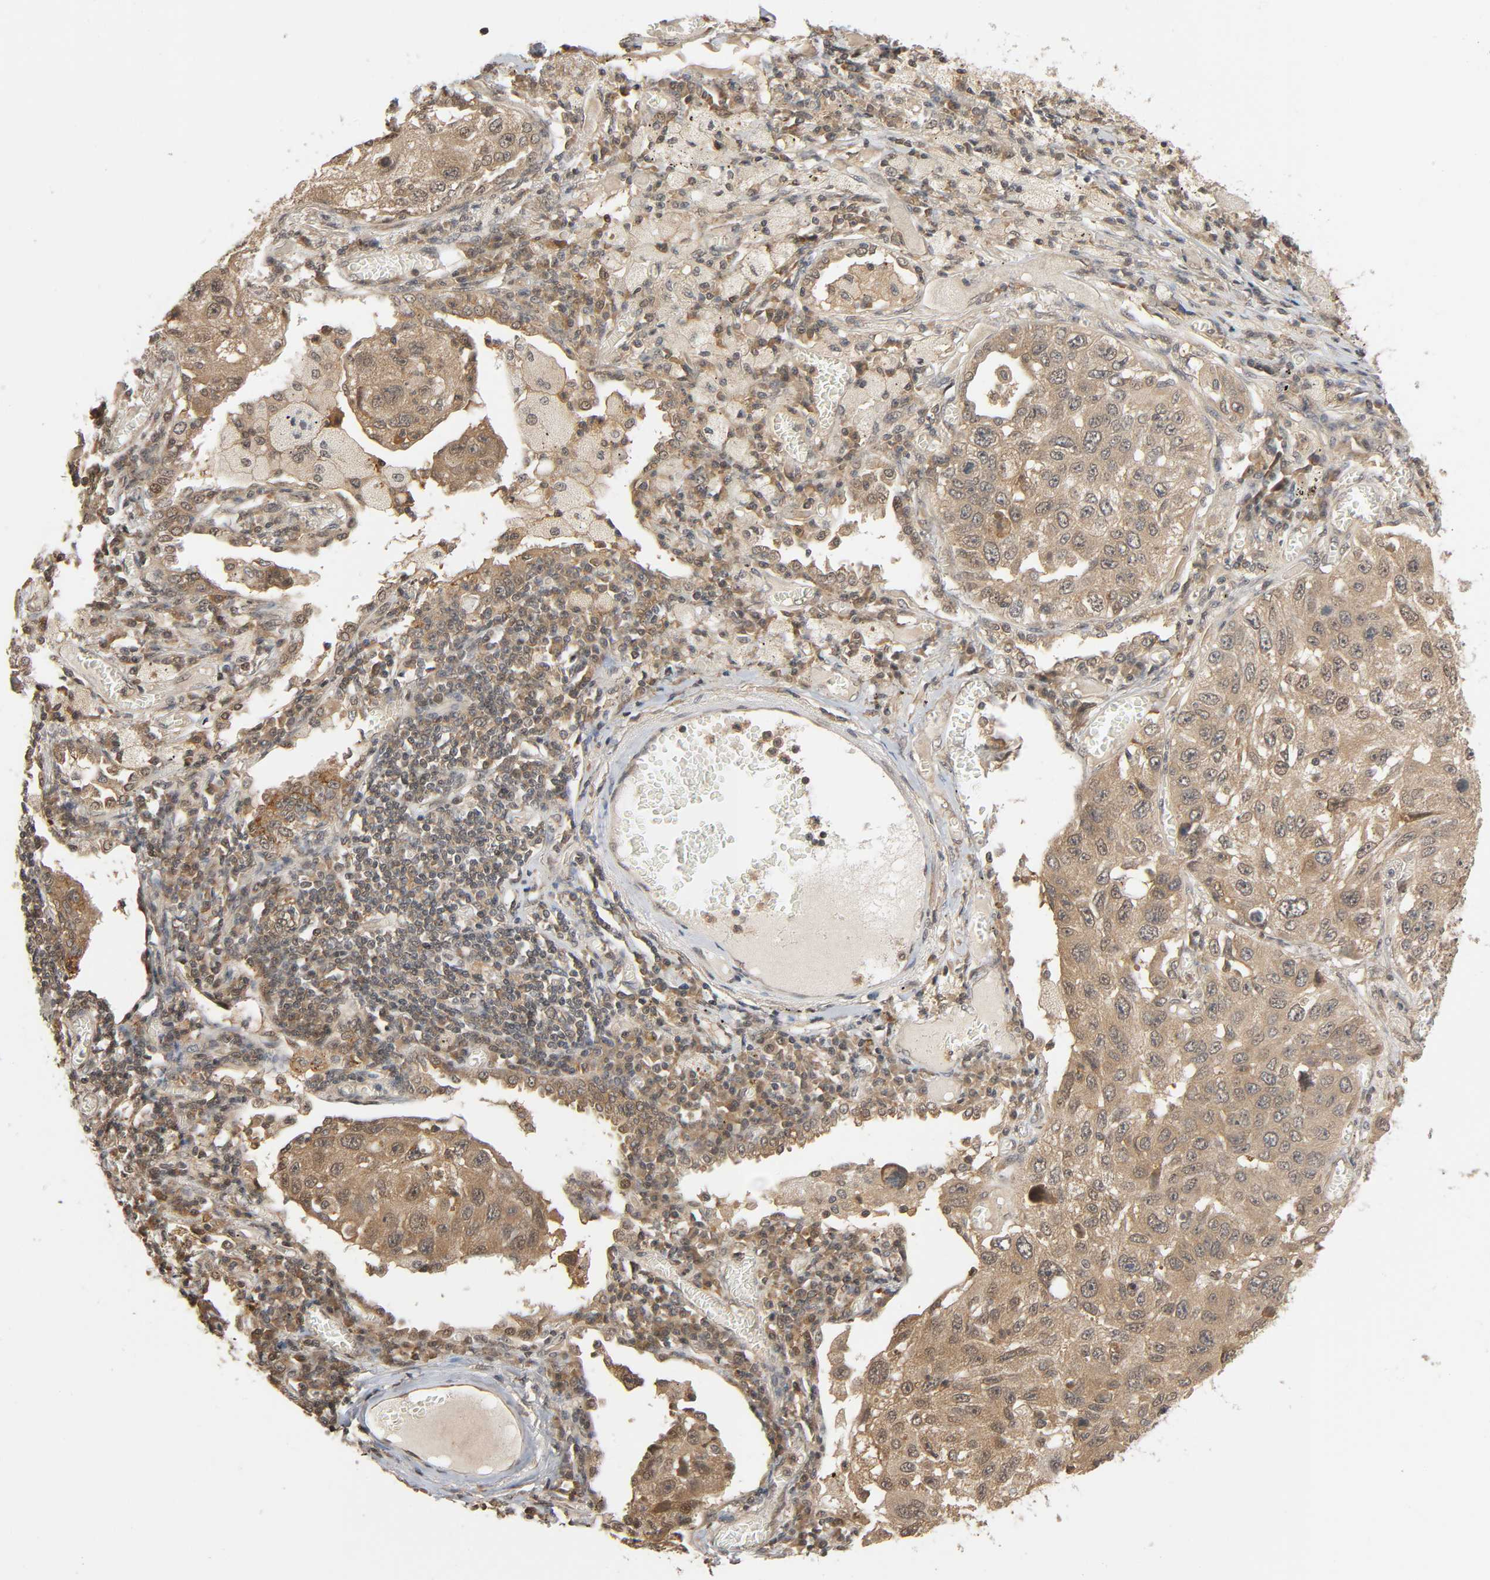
{"staining": {"intensity": "weak", "quantity": ">75%", "location": "cytoplasmic/membranous,nuclear"}, "tissue": "lung cancer", "cell_type": "Tumor cells", "image_type": "cancer", "snomed": [{"axis": "morphology", "description": "Squamous cell carcinoma, NOS"}, {"axis": "topography", "description": "Lung"}], "caption": "An image of human lung cancer (squamous cell carcinoma) stained for a protein displays weak cytoplasmic/membranous and nuclear brown staining in tumor cells.", "gene": "NEDD8", "patient": {"sex": "male", "age": 71}}